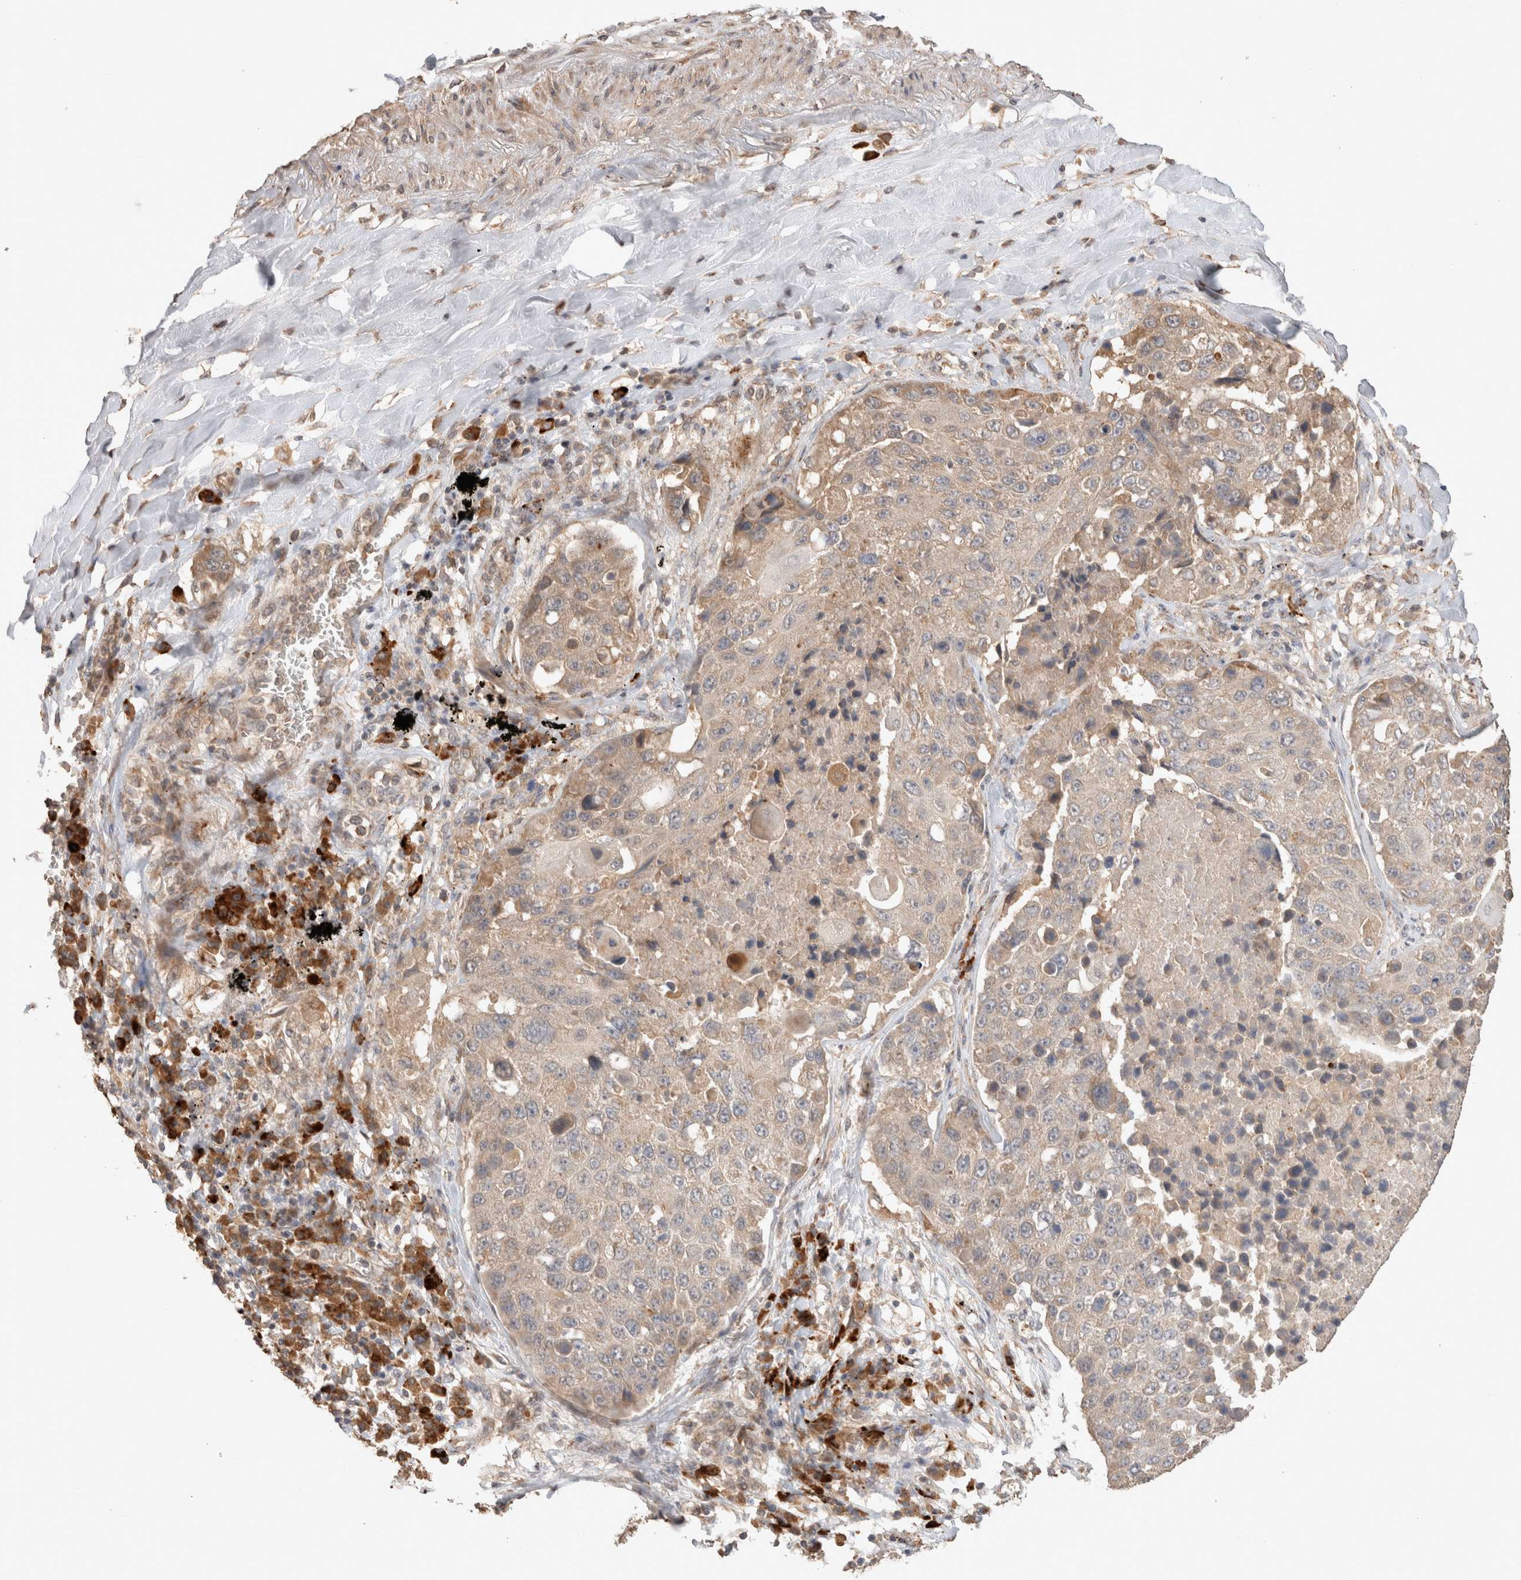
{"staining": {"intensity": "weak", "quantity": "25%-75%", "location": "cytoplasmic/membranous"}, "tissue": "lung cancer", "cell_type": "Tumor cells", "image_type": "cancer", "snomed": [{"axis": "morphology", "description": "Squamous cell carcinoma, NOS"}, {"axis": "topography", "description": "Lung"}], "caption": "DAB immunohistochemical staining of lung squamous cell carcinoma shows weak cytoplasmic/membranous protein expression in approximately 25%-75% of tumor cells. (DAB IHC, brown staining for protein, blue staining for nuclei).", "gene": "HROB", "patient": {"sex": "male", "age": 61}}